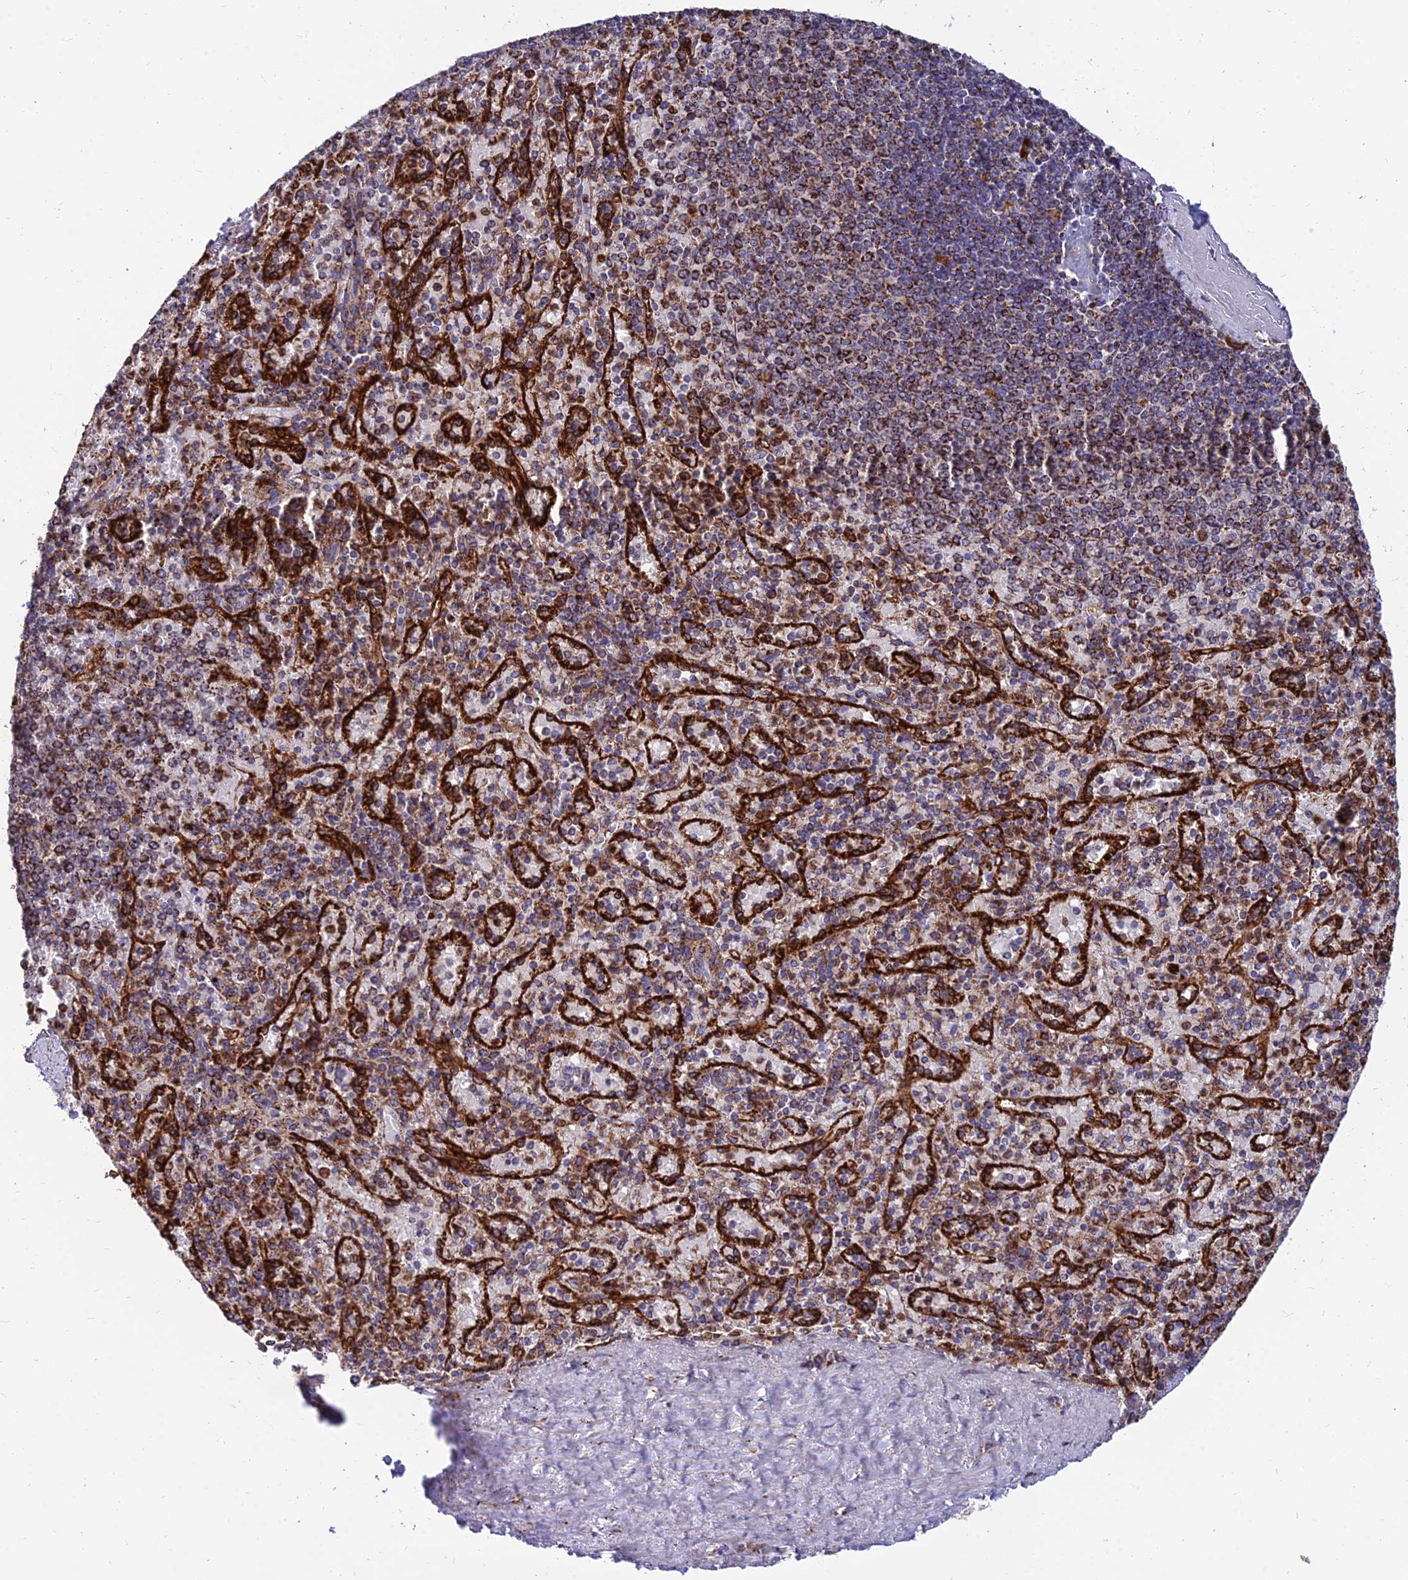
{"staining": {"intensity": "moderate", "quantity": "<25%", "location": "cytoplasmic/membranous"}, "tissue": "spleen", "cell_type": "Cells in red pulp", "image_type": "normal", "snomed": [{"axis": "morphology", "description": "Normal tissue, NOS"}, {"axis": "topography", "description": "Spleen"}], "caption": "Spleen stained with DAB (3,3'-diaminobenzidine) immunohistochemistry (IHC) reveals low levels of moderate cytoplasmic/membranous expression in about <25% of cells in red pulp.", "gene": "CCT6A", "patient": {"sex": "male", "age": 82}}